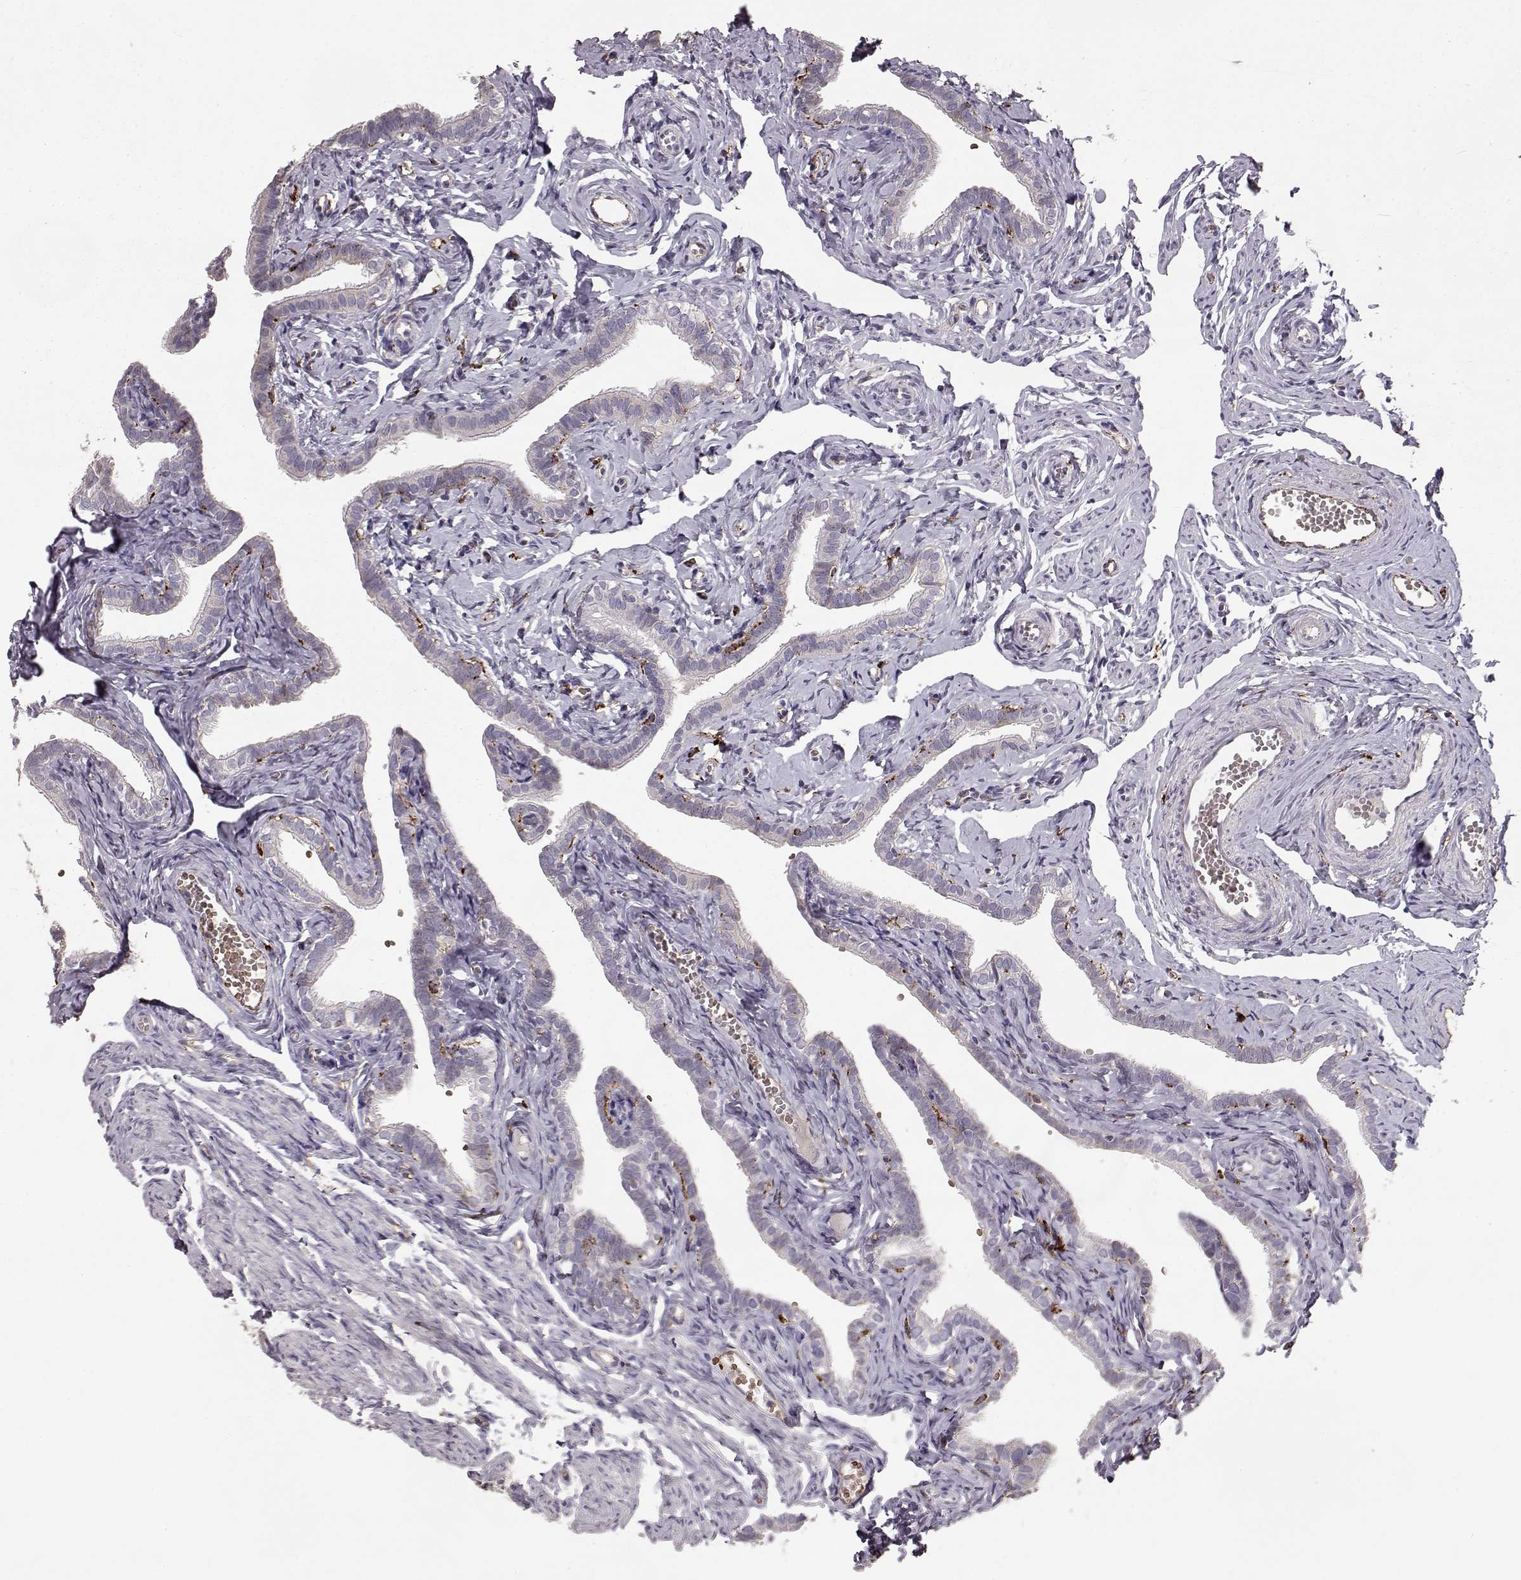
{"staining": {"intensity": "negative", "quantity": "none", "location": "none"}, "tissue": "fallopian tube", "cell_type": "Glandular cells", "image_type": "normal", "snomed": [{"axis": "morphology", "description": "Normal tissue, NOS"}, {"axis": "topography", "description": "Fallopian tube"}], "caption": "An IHC image of benign fallopian tube is shown. There is no staining in glandular cells of fallopian tube.", "gene": "CCNF", "patient": {"sex": "female", "age": 41}}